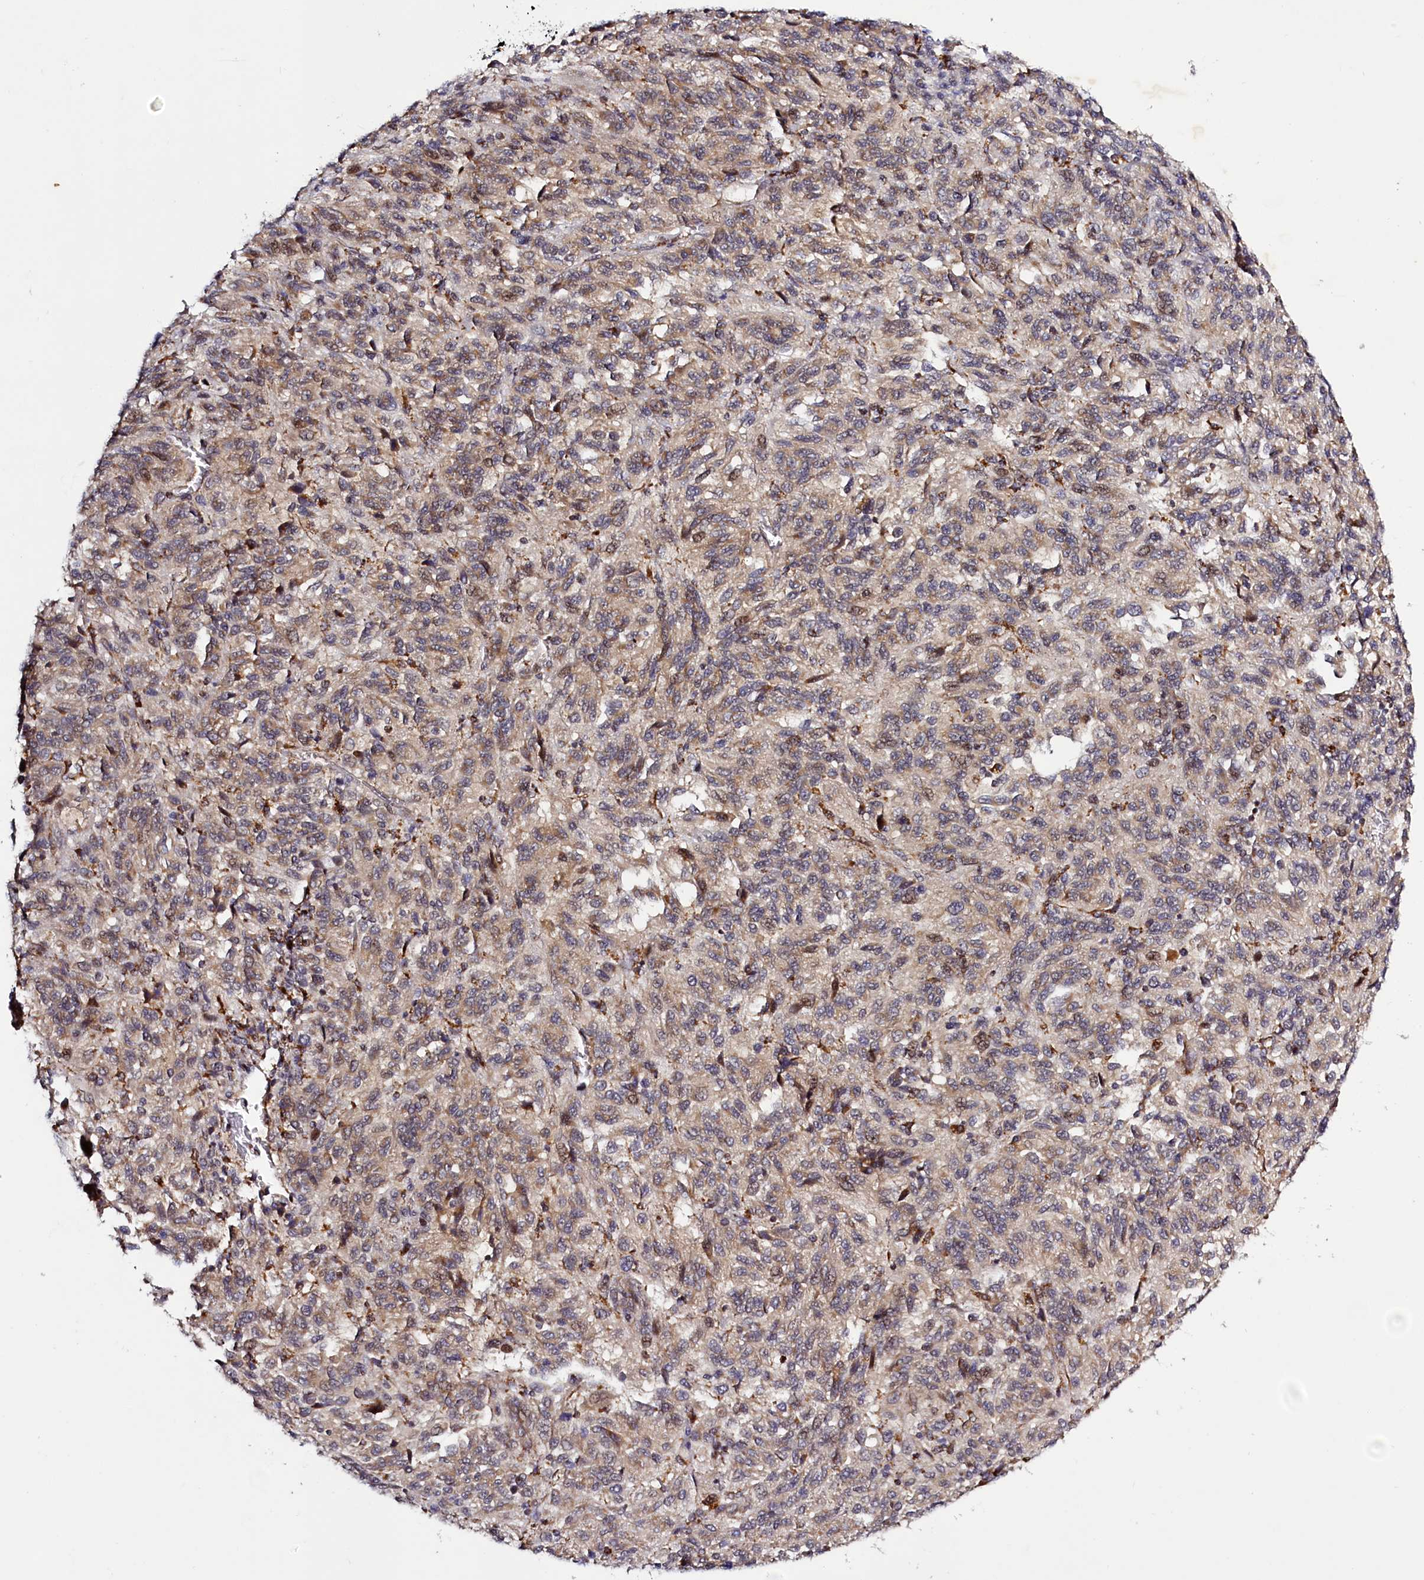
{"staining": {"intensity": "weak", "quantity": ">75%", "location": "cytoplasmic/membranous"}, "tissue": "melanoma", "cell_type": "Tumor cells", "image_type": "cancer", "snomed": [{"axis": "morphology", "description": "Malignant melanoma, Metastatic site"}, {"axis": "topography", "description": "Lung"}], "caption": "Immunohistochemistry micrograph of human malignant melanoma (metastatic site) stained for a protein (brown), which demonstrates low levels of weak cytoplasmic/membranous staining in about >75% of tumor cells.", "gene": "DYNC2H1", "patient": {"sex": "male", "age": 64}}